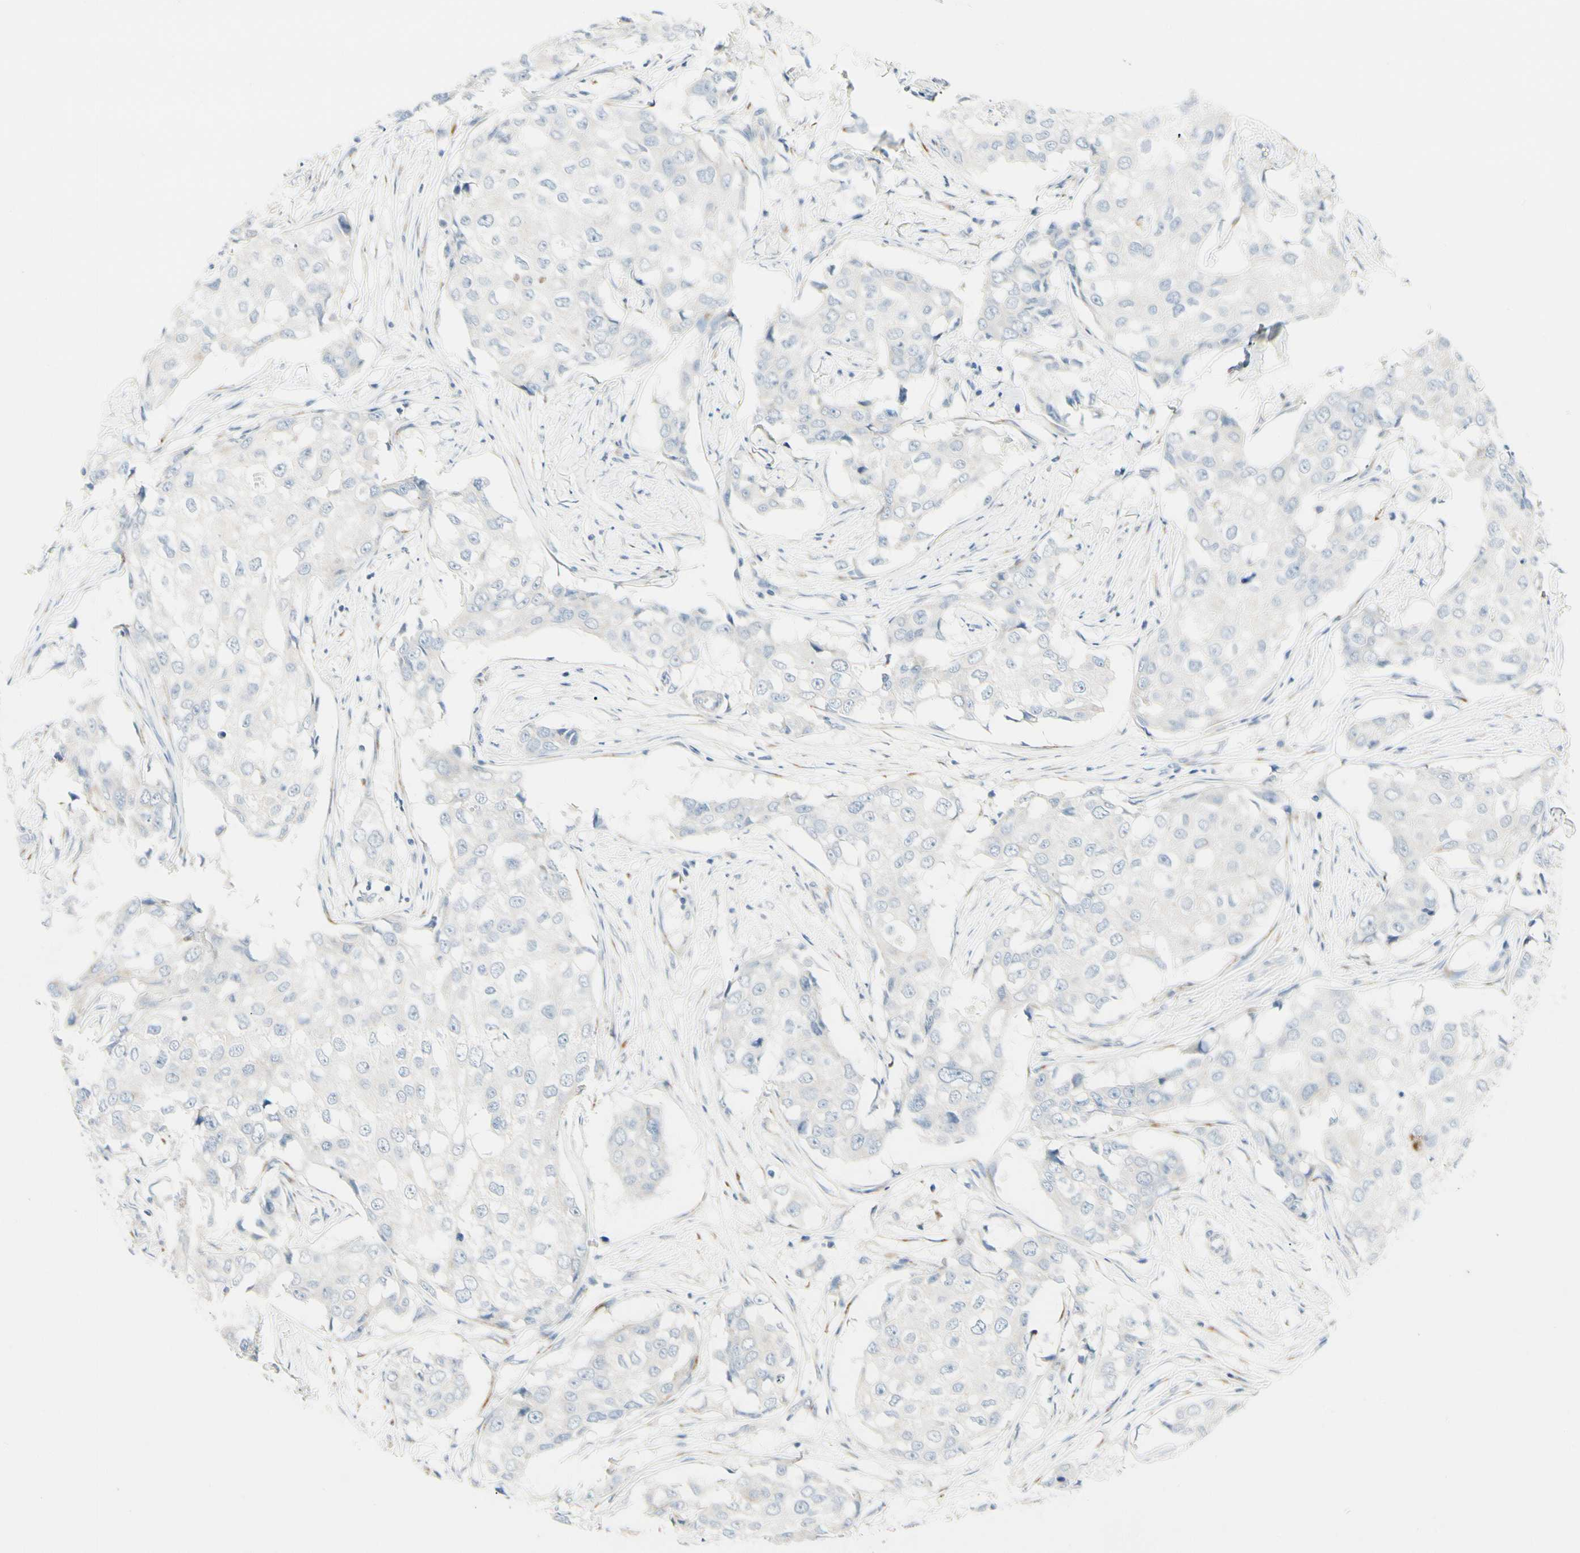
{"staining": {"intensity": "negative", "quantity": "none", "location": "none"}, "tissue": "breast cancer", "cell_type": "Tumor cells", "image_type": "cancer", "snomed": [{"axis": "morphology", "description": "Duct carcinoma"}, {"axis": "topography", "description": "Breast"}], "caption": "An IHC image of breast cancer (infiltrating ductal carcinoma) is shown. There is no staining in tumor cells of breast cancer (infiltrating ductal carcinoma).", "gene": "ABCA3", "patient": {"sex": "female", "age": 27}}